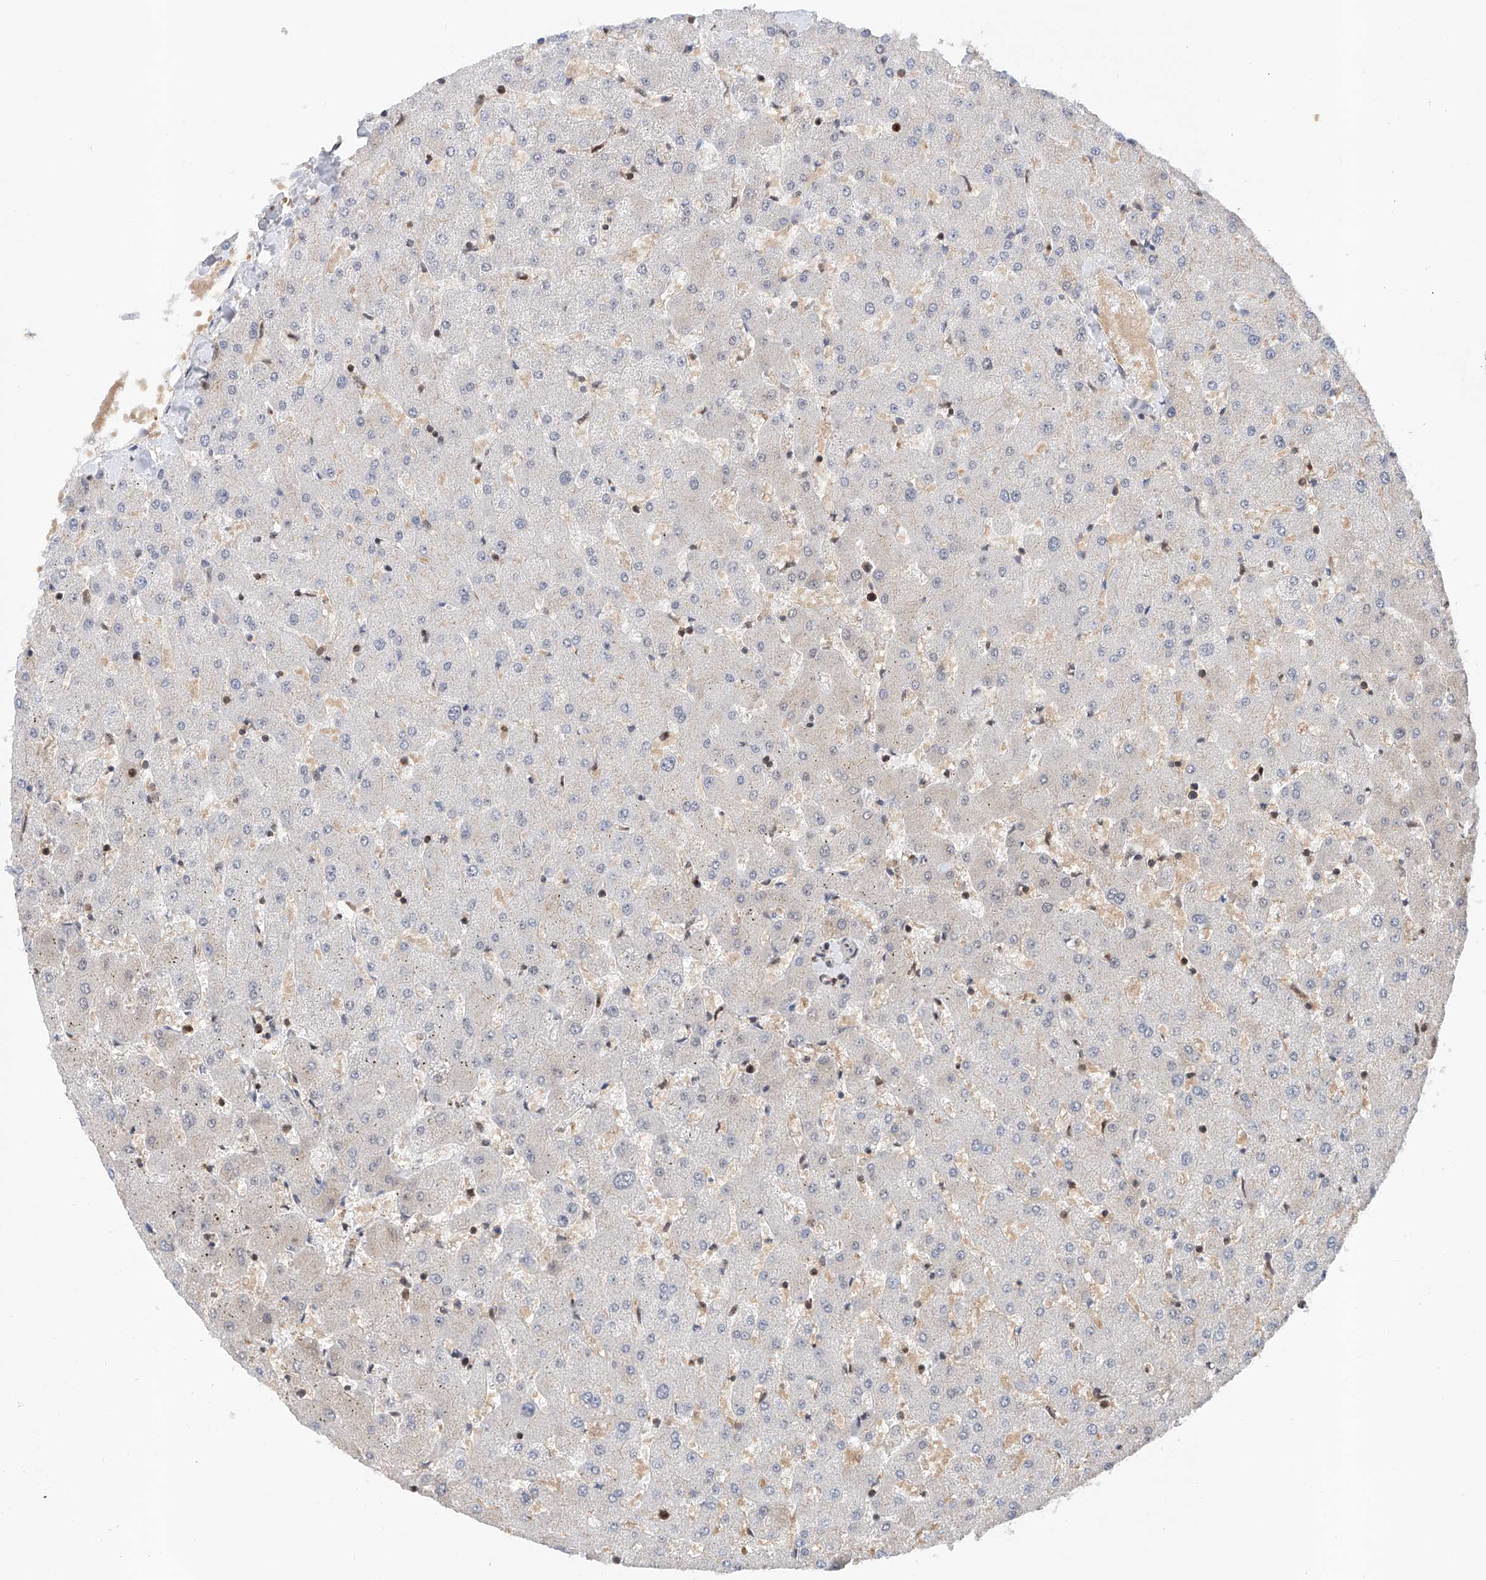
{"staining": {"intensity": "negative", "quantity": "none", "location": "none"}, "tissue": "liver", "cell_type": "Cholangiocytes", "image_type": "normal", "snomed": [{"axis": "morphology", "description": "Normal tissue, NOS"}, {"axis": "topography", "description": "Liver"}], "caption": "Image shows no protein positivity in cholangiocytes of benign liver.", "gene": "SNRNP200", "patient": {"sex": "female", "age": 63}}